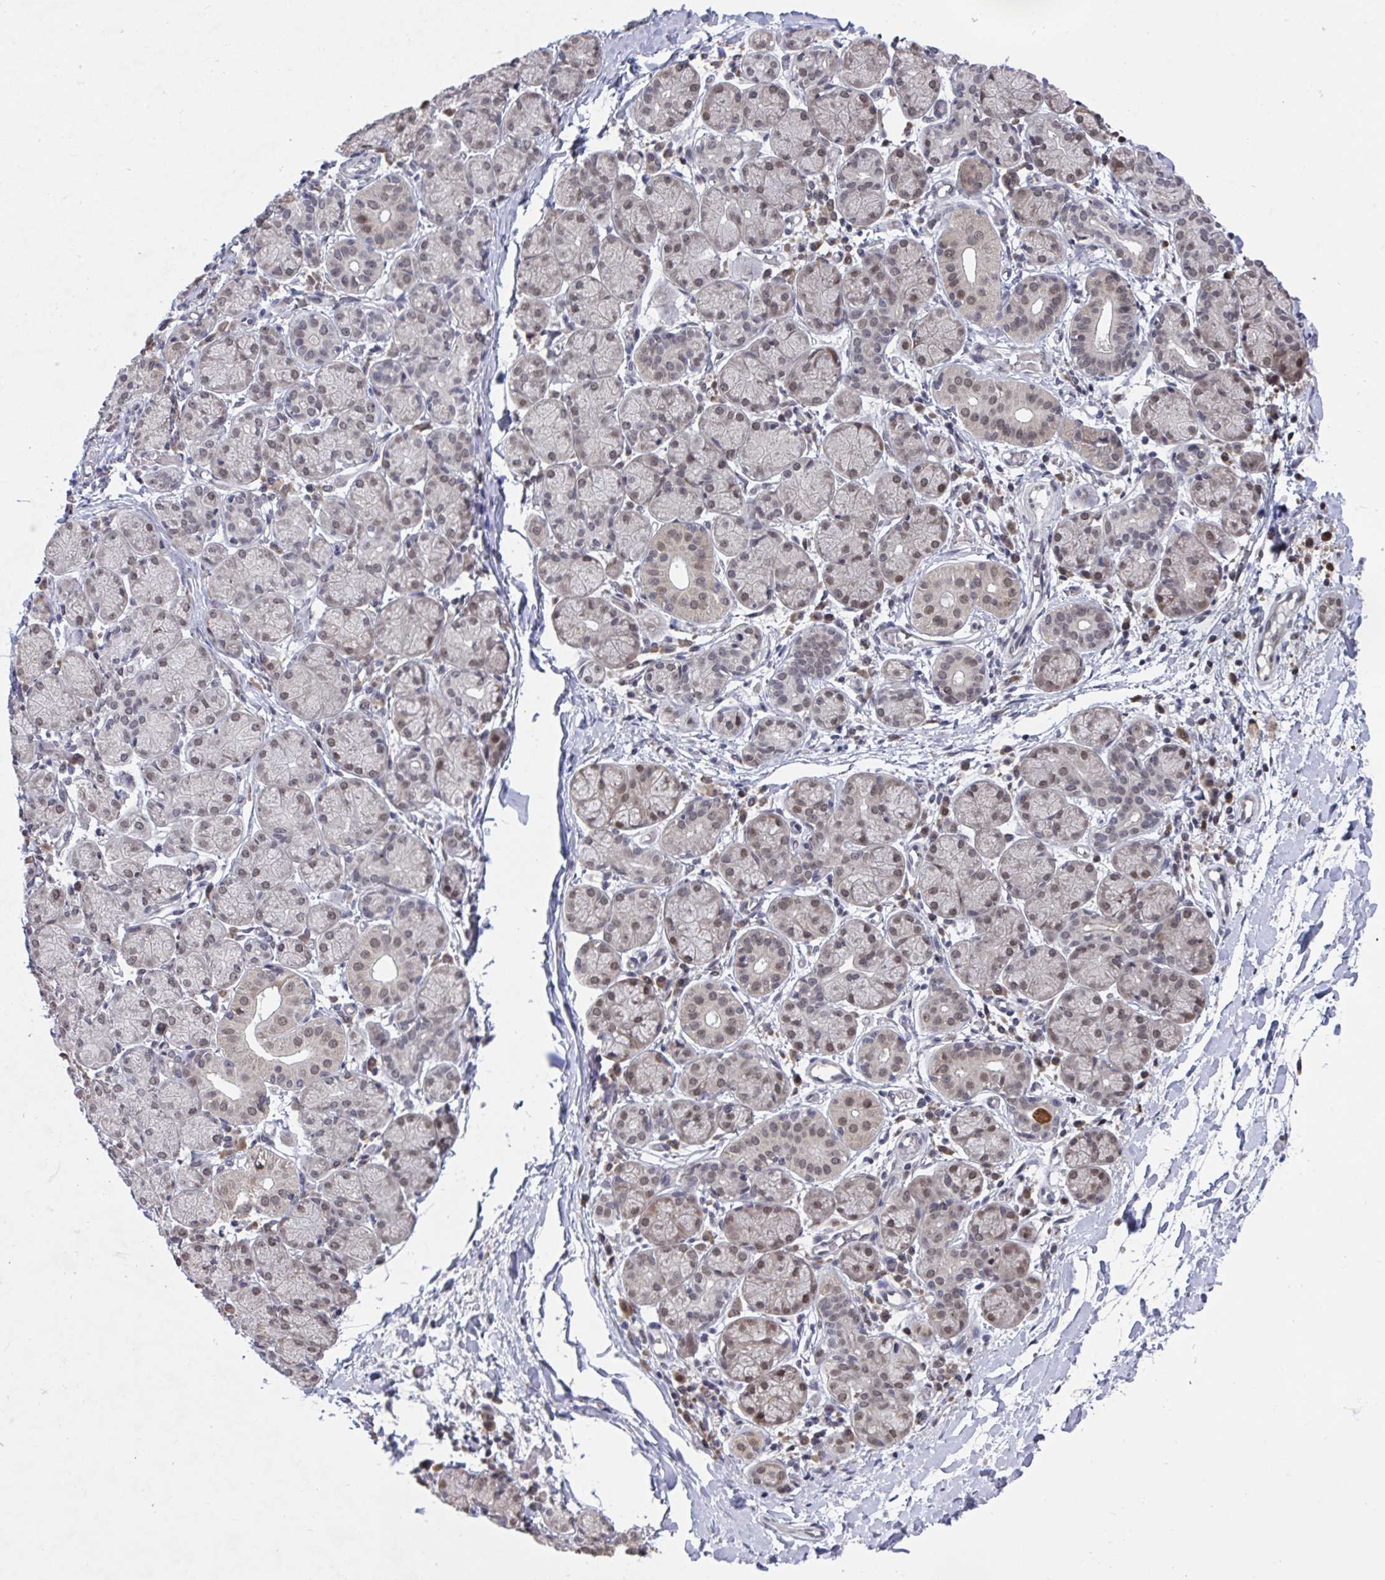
{"staining": {"intensity": "moderate", "quantity": "25%-75%", "location": "nuclear"}, "tissue": "salivary gland", "cell_type": "Glandular cells", "image_type": "normal", "snomed": [{"axis": "morphology", "description": "Normal tissue, NOS"}, {"axis": "topography", "description": "Salivary gland"}], "caption": "A photomicrograph of salivary gland stained for a protein reveals moderate nuclear brown staining in glandular cells. (brown staining indicates protein expression, while blue staining denotes nuclei).", "gene": "JMJD1C", "patient": {"sex": "female", "age": 24}}